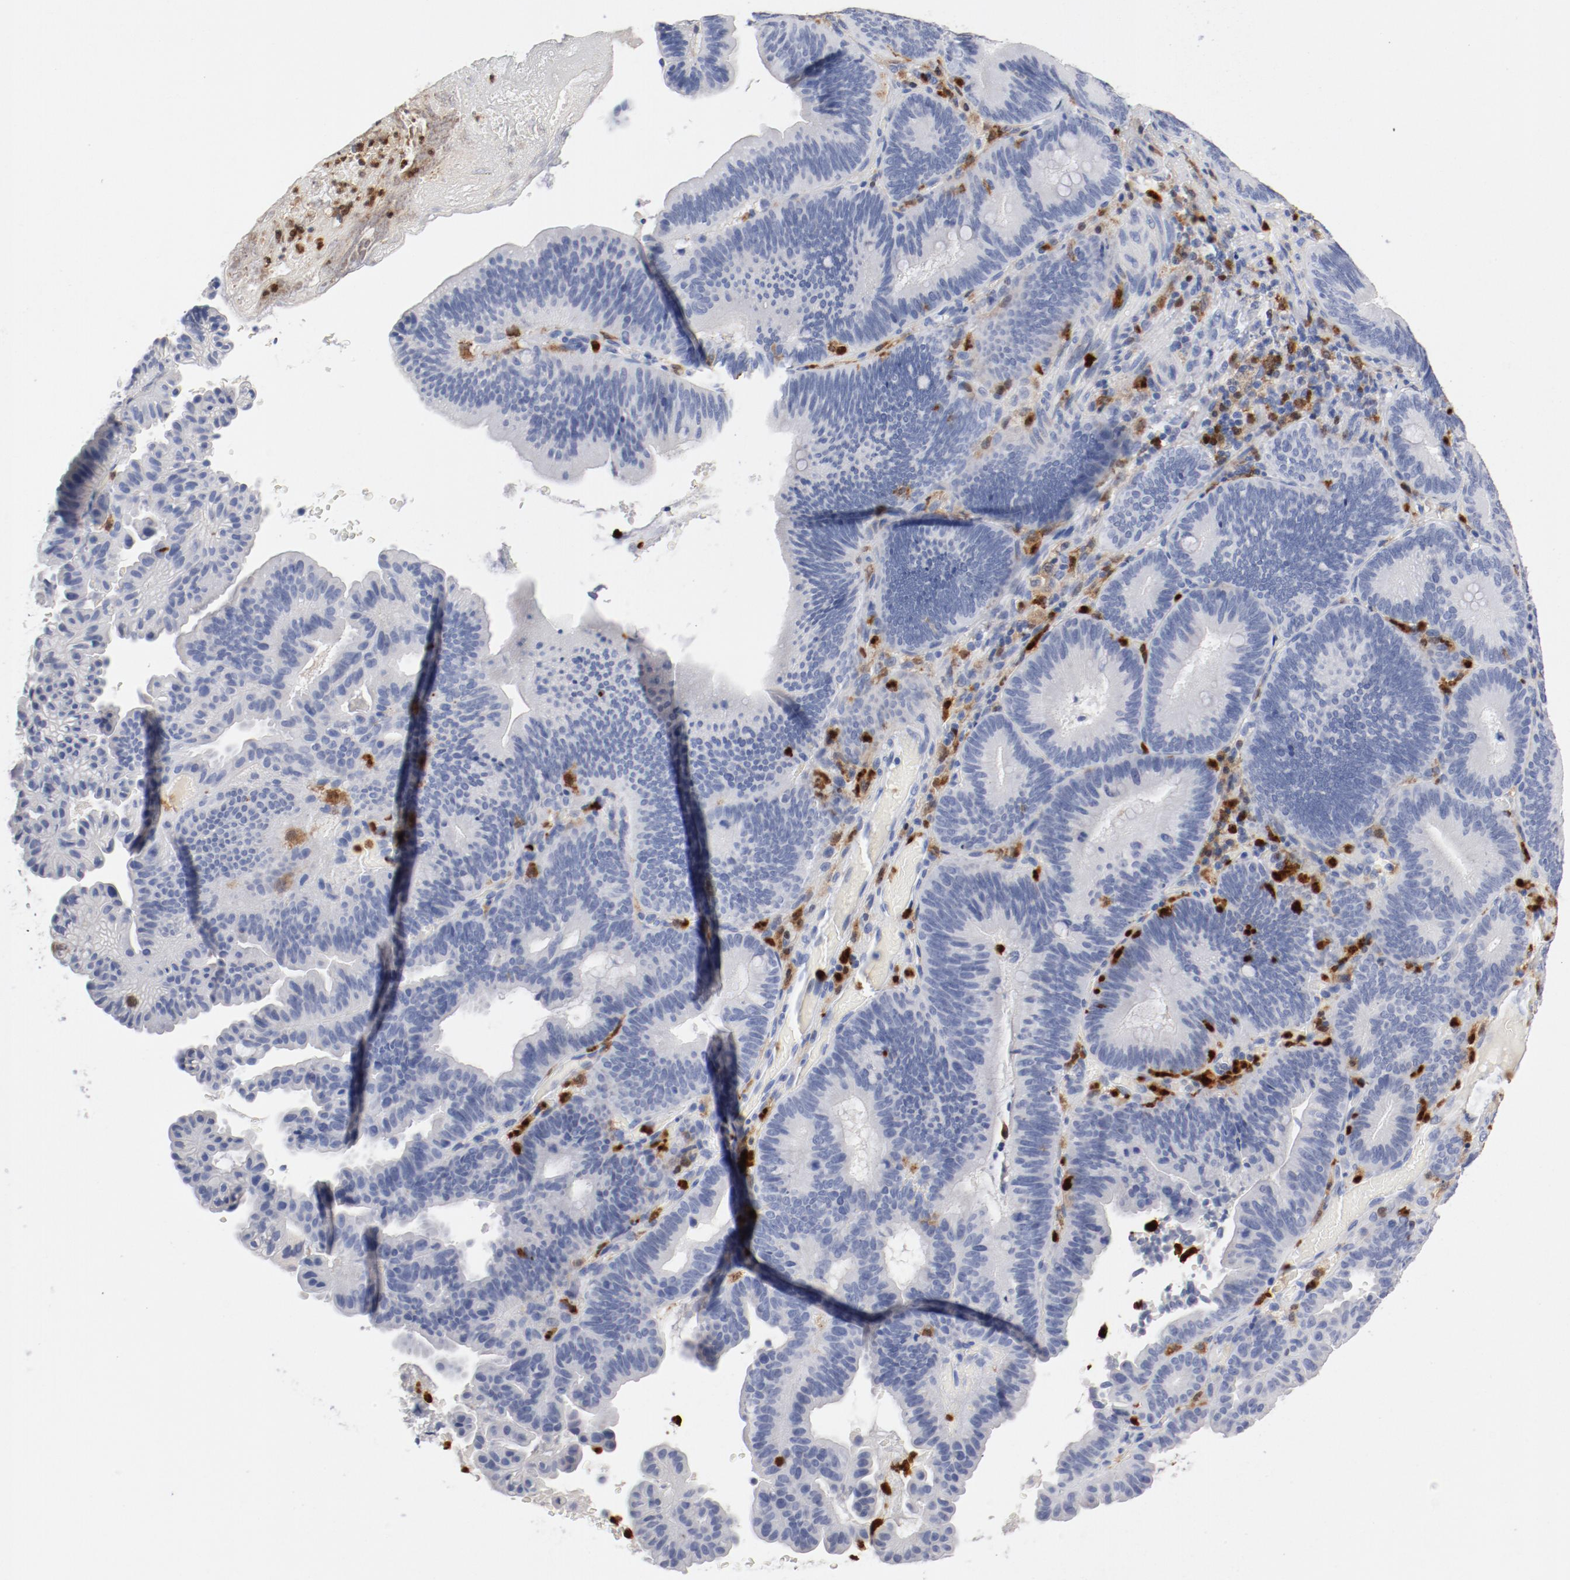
{"staining": {"intensity": "negative", "quantity": "none", "location": "none"}, "tissue": "pancreatic cancer", "cell_type": "Tumor cells", "image_type": "cancer", "snomed": [{"axis": "morphology", "description": "Adenocarcinoma, NOS"}, {"axis": "topography", "description": "Pancreas"}], "caption": "This is an immunohistochemistry image of human pancreatic cancer (adenocarcinoma). There is no staining in tumor cells.", "gene": "NCF1", "patient": {"sex": "male", "age": 82}}